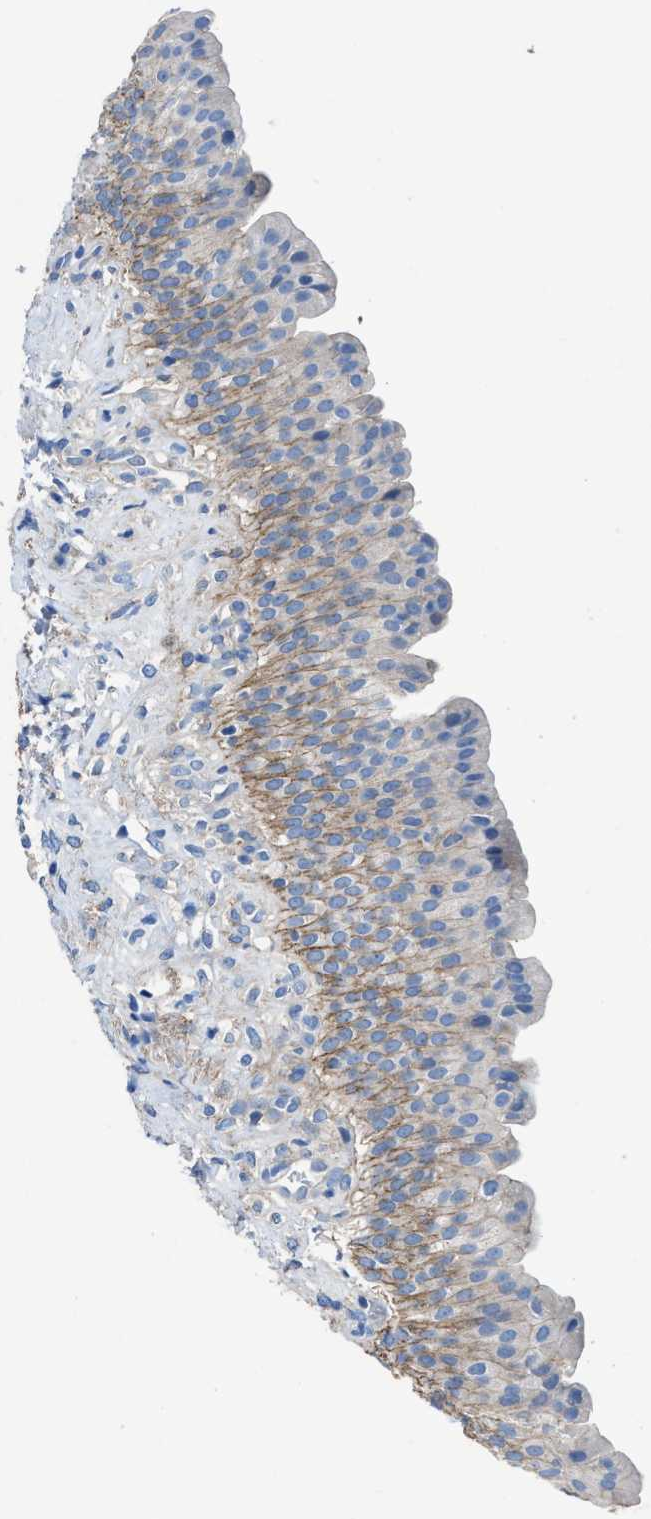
{"staining": {"intensity": "moderate", "quantity": ">75%", "location": "cytoplasmic/membranous"}, "tissue": "urinary bladder", "cell_type": "Urothelial cells", "image_type": "normal", "snomed": [{"axis": "morphology", "description": "Normal tissue, NOS"}, {"axis": "topography", "description": "Urinary bladder"}], "caption": "DAB (3,3'-diaminobenzidine) immunohistochemical staining of benign urinary bladder shows moderate cytoplasmic/membranous protein staining in about >75% of urothelial cells. Immunohistochemistry (ihc) stains the protein in brown and the nuclei are stained blue.", "gene": "PTGFRN", "patient": {"sex": "female", "age": 79}}